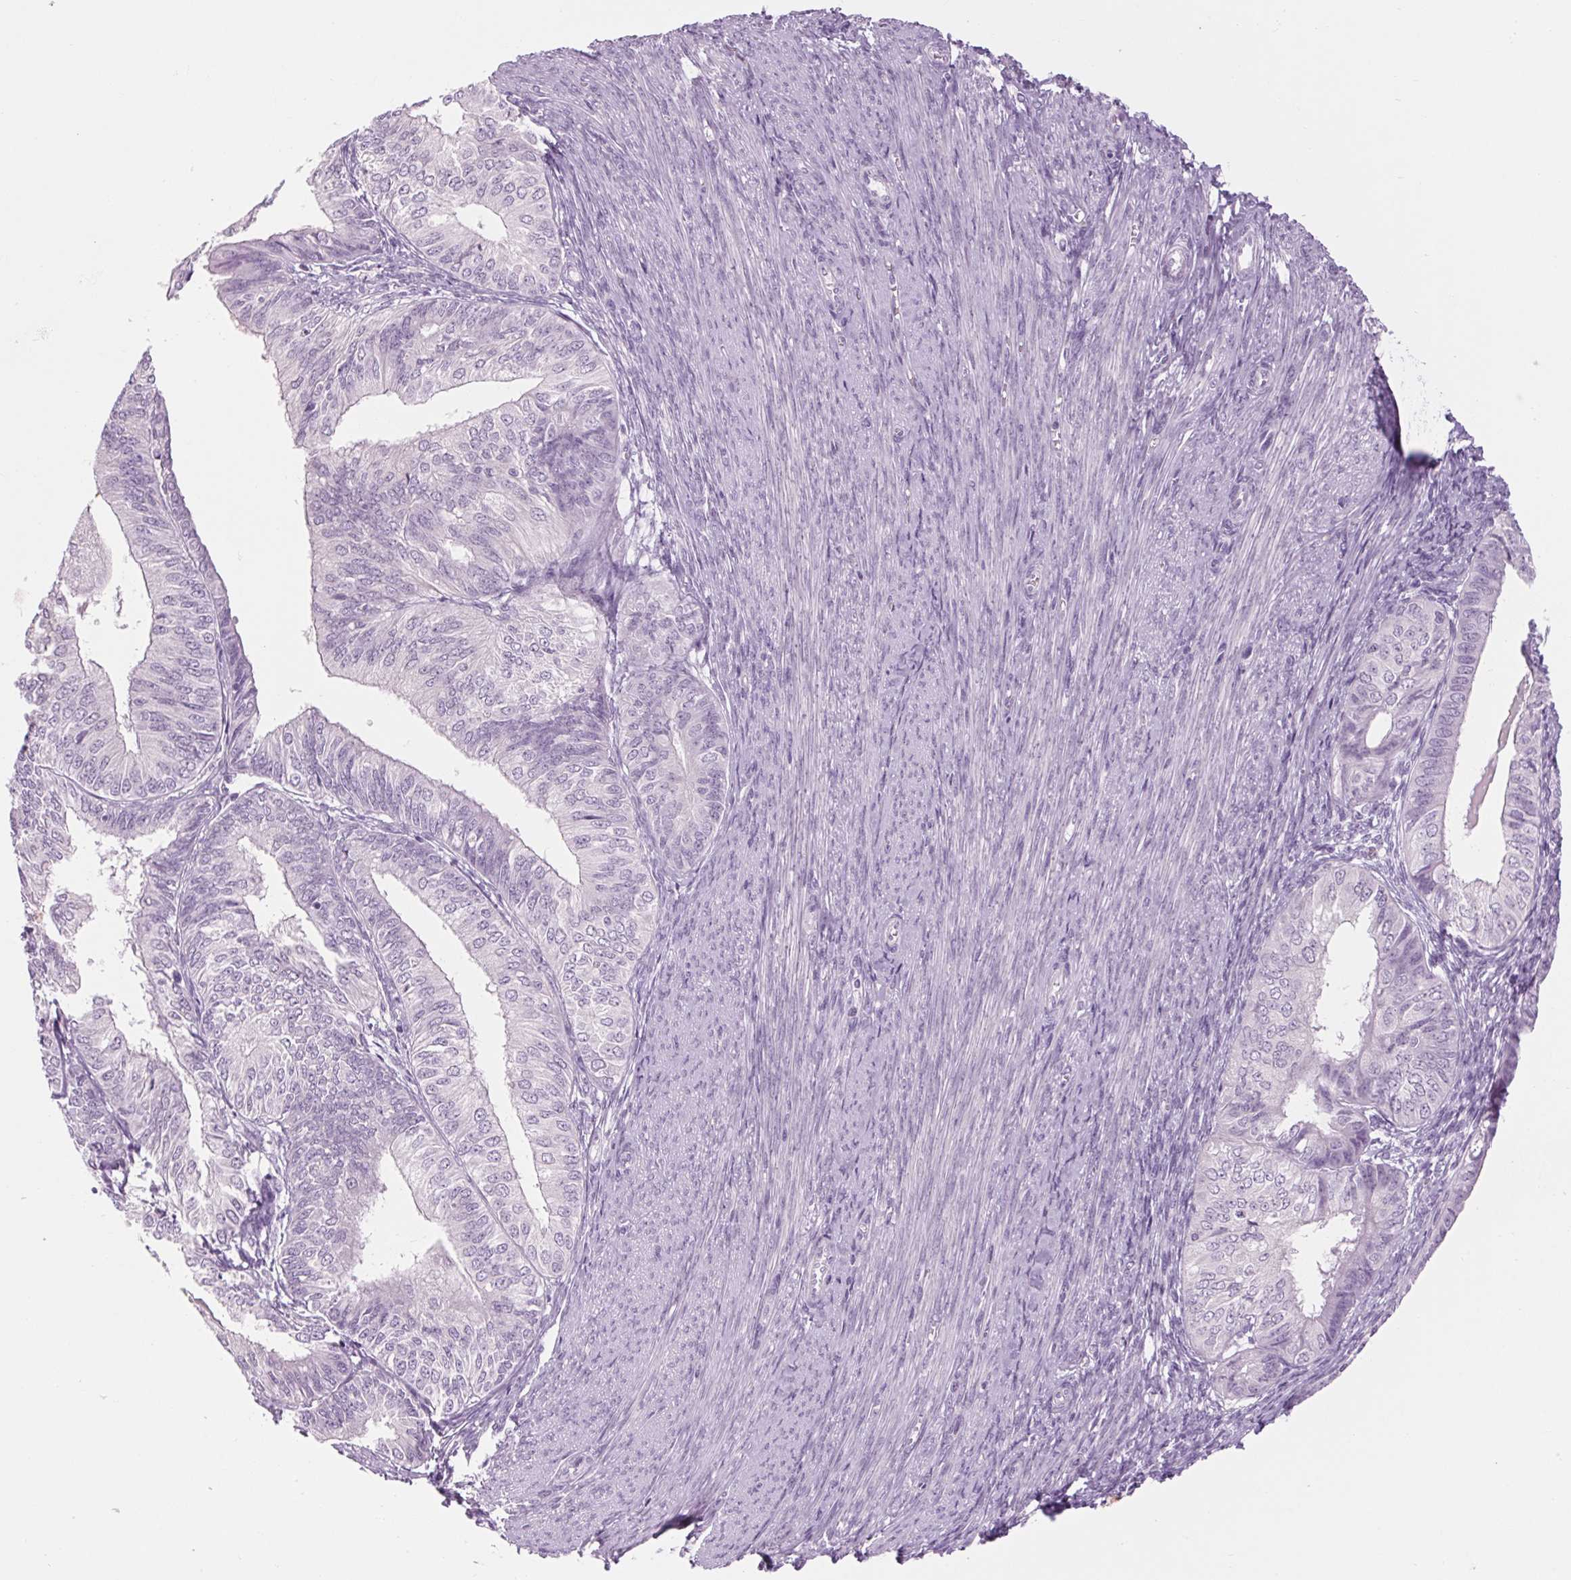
{"staining": {"intensity": "negative", "quantity": "none", "location": "none"}, "tissue": "endometrial cancer", "cell_type": "Tumor cells", "image_type": "cancer", "snomed": [{"axis": "morphology", "description": "Adenocarcinoma, NOS"}, {"axis": "topography", "description": "Endometrium"}], "caption": "Human endometrial adenocarcinoma stained for a protein using immunohistochemistry (IHC) demonstrates no staining in tumor cells.", "gene": "RPTN", "patient": {"sex": "female", "age": 58}}